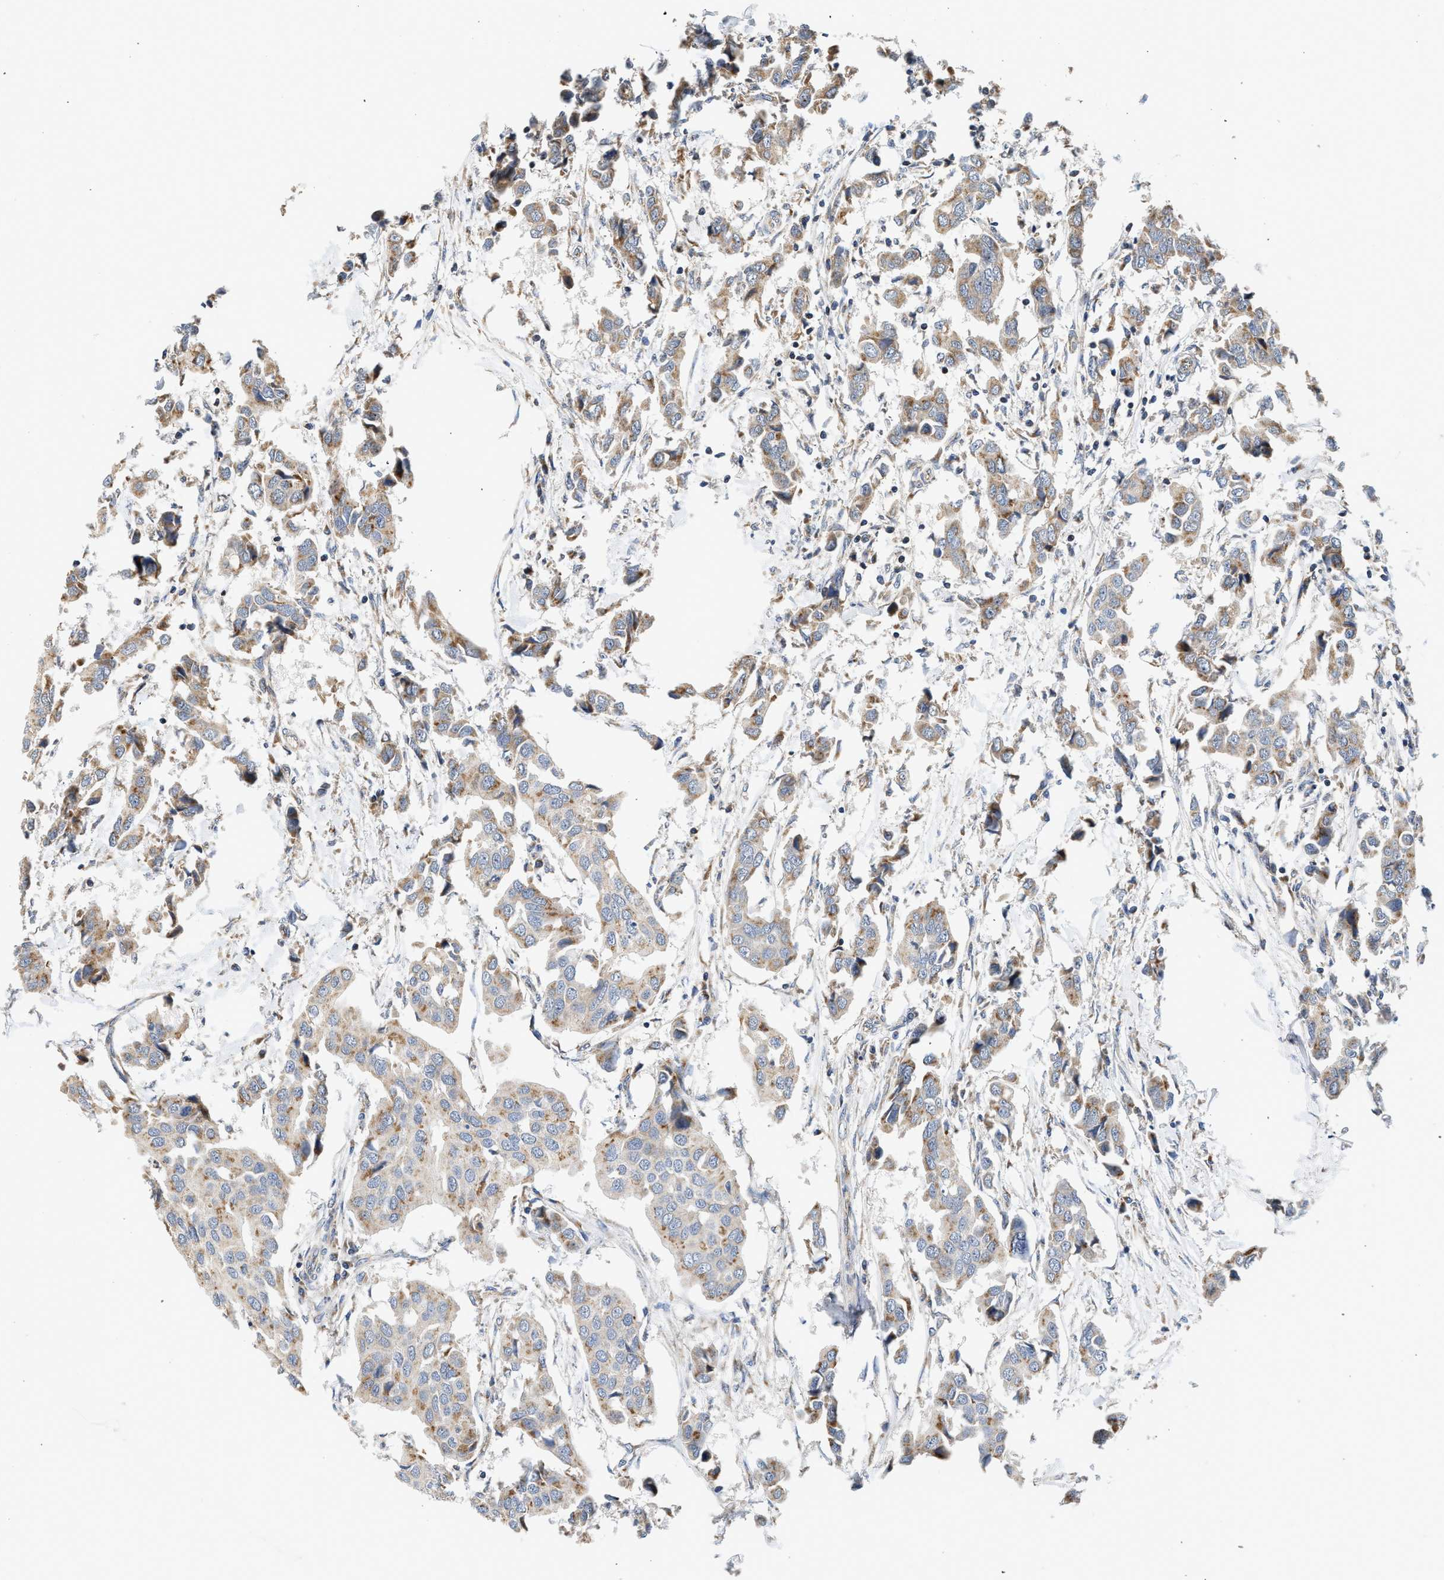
{"staining": {"intensity": "moderate", "quantity": "25%-75%", "location": "cytoplasmic/membranous"}, "tissue": "breast cancer", "cell_type": "Tumor cells", "image_type": "cancer", "snomed": [{"axis": "morphology", "description": "Duct carcinoma"}, {"axis": "topography", "description": "Breast"}], "caption": "Immunohistochemical staining of breast cancer (intraductal carcinoma) exhibits moderate cytoplasmic/membranous protein staining in approximately 25%-75% of tumor cells. (DAB = brown stain, brightfield microscopy at high magnification).", "gene": "PIM1", "patient": {"sex": "female", "age": 80}}